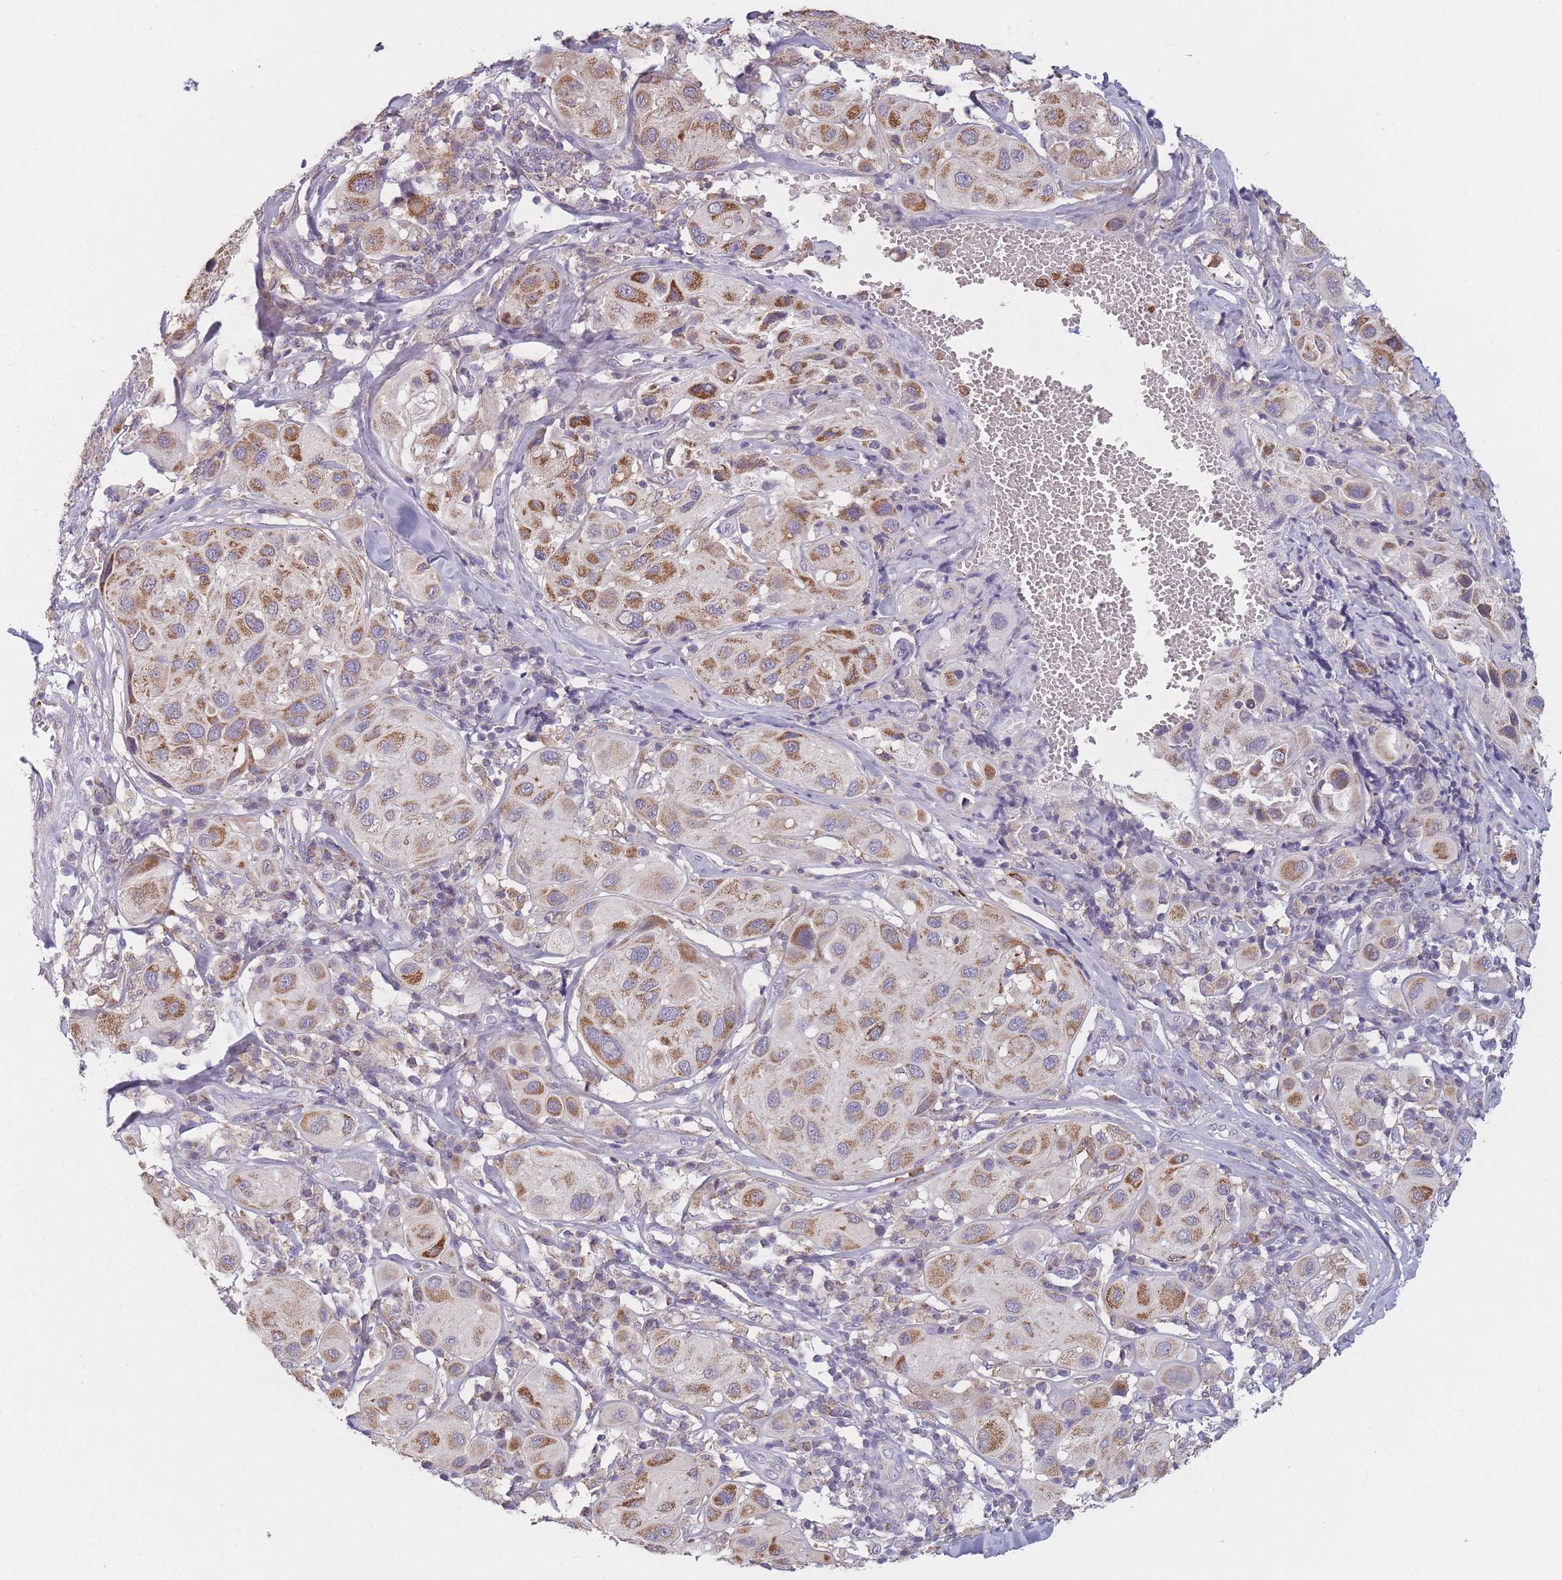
{"staining": {"intensity": "moderate", "quantity": "25%-75%", "location": "cytoplasmic/membranous"}, "tissue": "melanoma", "cell_type": "Tumor cells", "image_type": "cancer", "snomed": [{"axis": "morphology", "description": "Malignant melanoma, Metastatic site"}, {"axis": "topography", "description": "Skin"}], "caption": "Immunohistochemistry (IHC) of human melanoma exhibits medium levels of moderate cytoplasmic/membranous staining in approximately 25%-75% of tumor cells.", "gene": "PRAM1", "patient": {"sex": "male", "age": 41}}